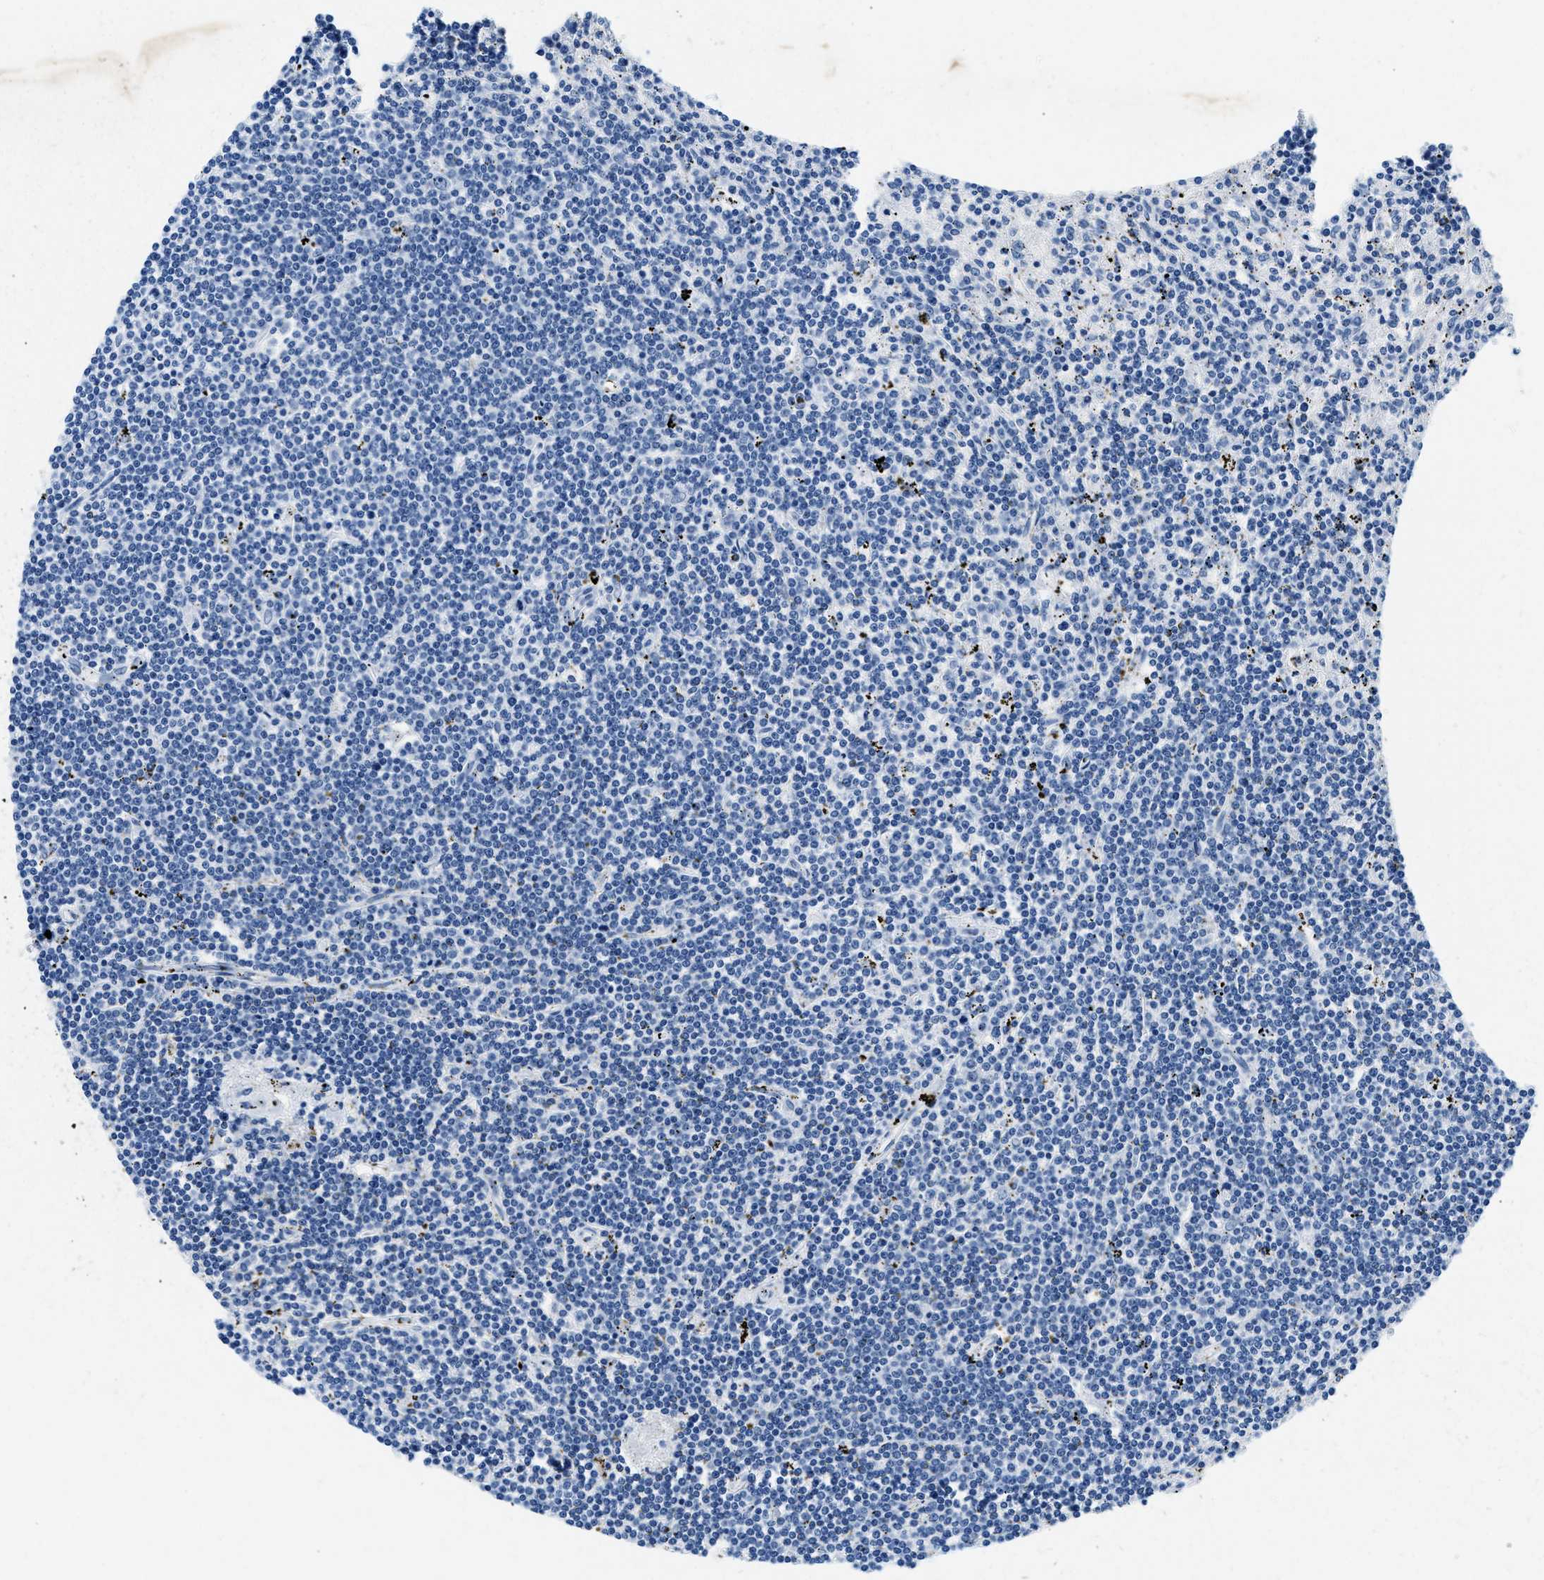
{"staining": {"intensity": "negative", "quantity": "none", "location": "none"}, "tissue": "lymphoma", "cell_type": "Tumor cells", "image_type": "cancer", "snomed": [{"axis": "morphology", "description": "Malignant lymphoma, non-Hodgkin's type, Low grade"}, {"axis": "topography", "description": "Spleen"}], "caption": "IHC histopathology image of human malignant lymphoma, non-Hodgkin's type (low-grade) stained for a protein (brown), which reveals no positivity in tumor cells.", "gene": "STXBP2", "patient": {"sex": "male", "age": 76}}